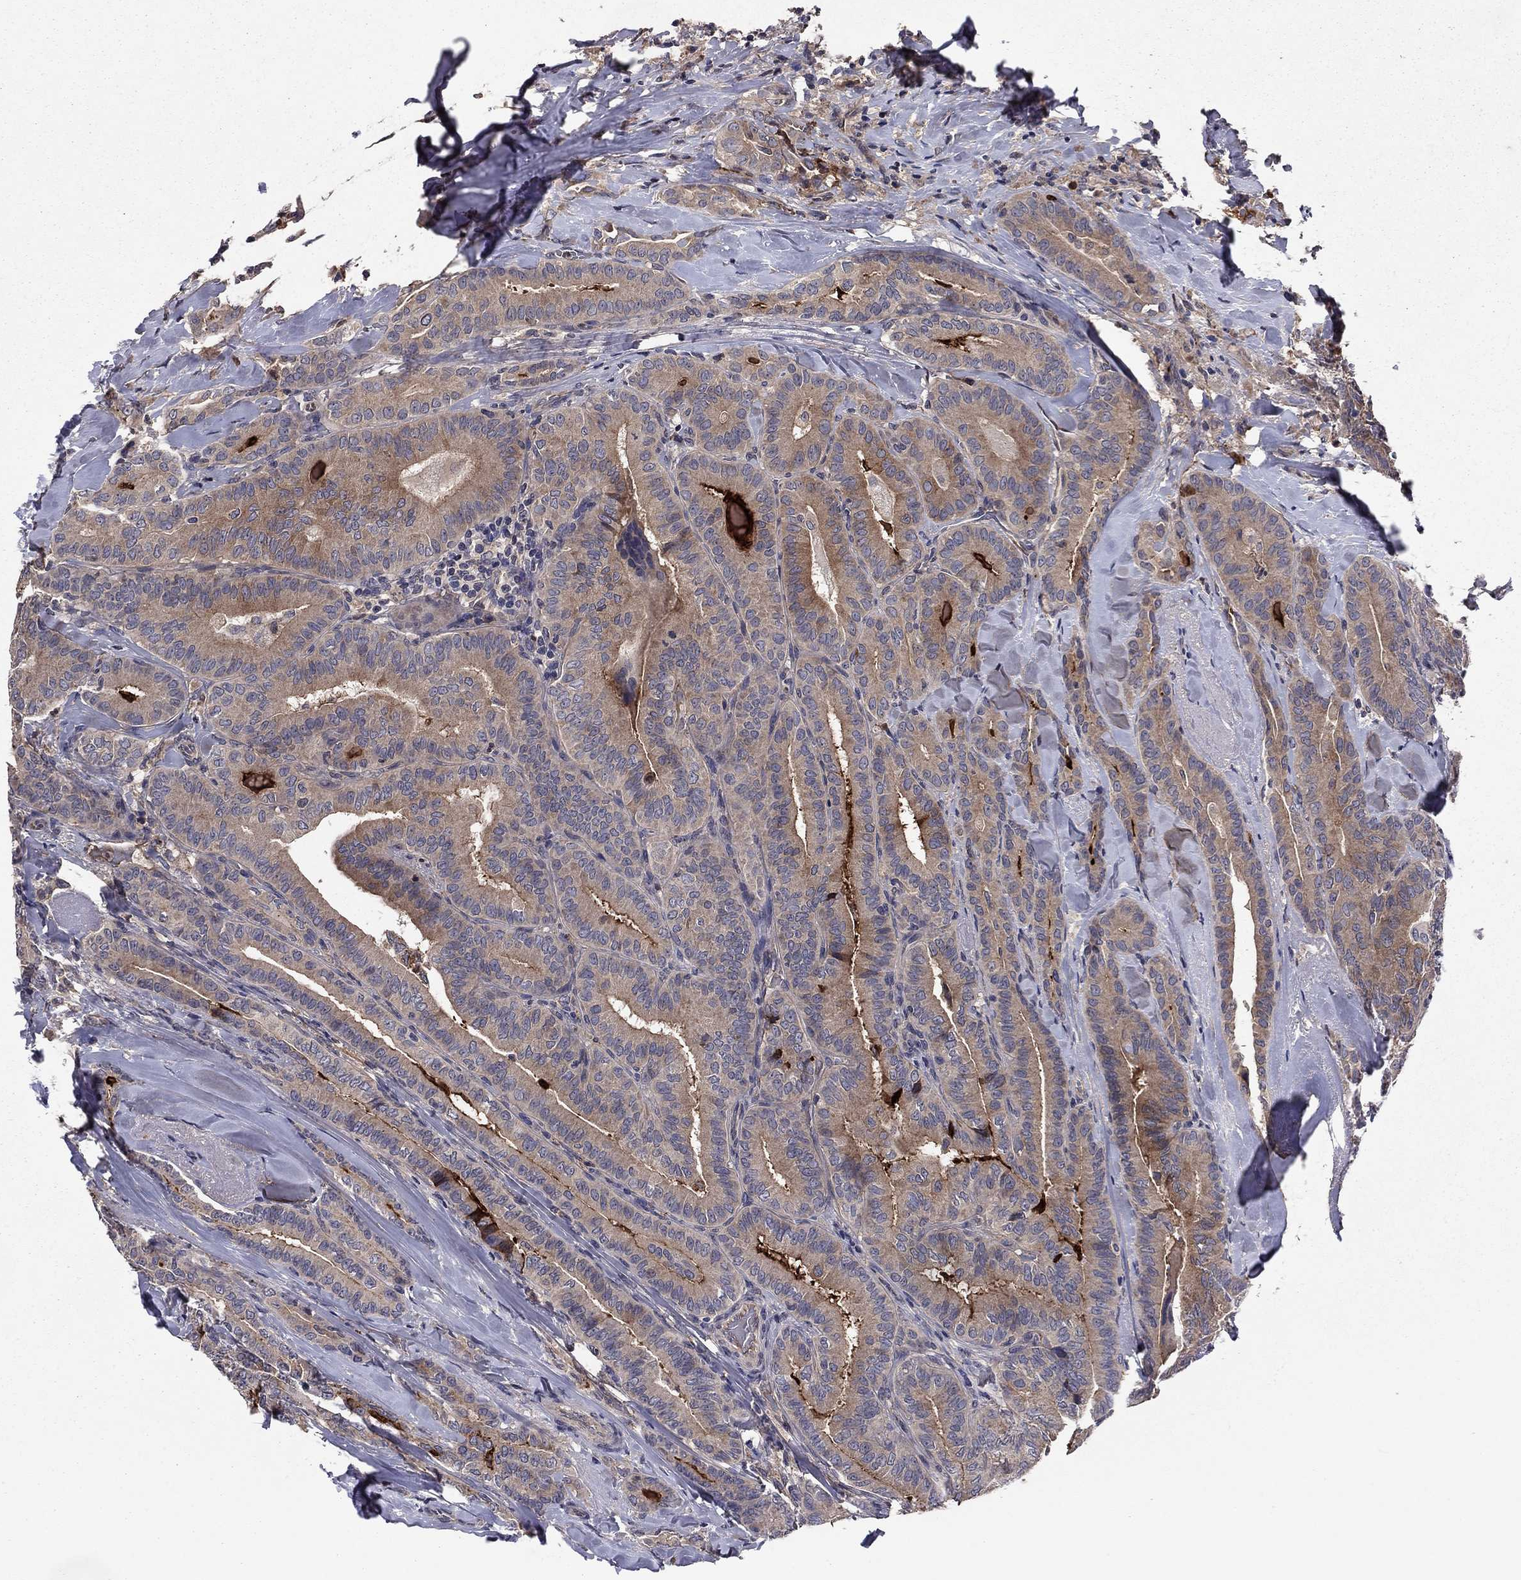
{"staining": {"intensity": "moderate", "quantity": "<25%", "location": "cytoplasmic/membranous"}, "tissue": "thyroid cancer", "cell_type": "Tumor cells", "image_type": "cancer", "snomed": [{"axis": "morphology", "description": "Papillary adenocarcinoma, NOS"}, {"axis": "topography", "description": "Thyroid gland"}], "caption": "Immunohistochemistry image of neoplastic tissue: thyroid cancer (papillary adenocarcinoma) stained using immunohistochemistry (IHC) shows low levels of moderate protein expression localized specifically in the cytoplasmic/membranous of tumor cells, appearing as a cytoplasmic/membranous brown color.", "gene": "PROS1", "patient": {"sex": "male", "age": 61}}